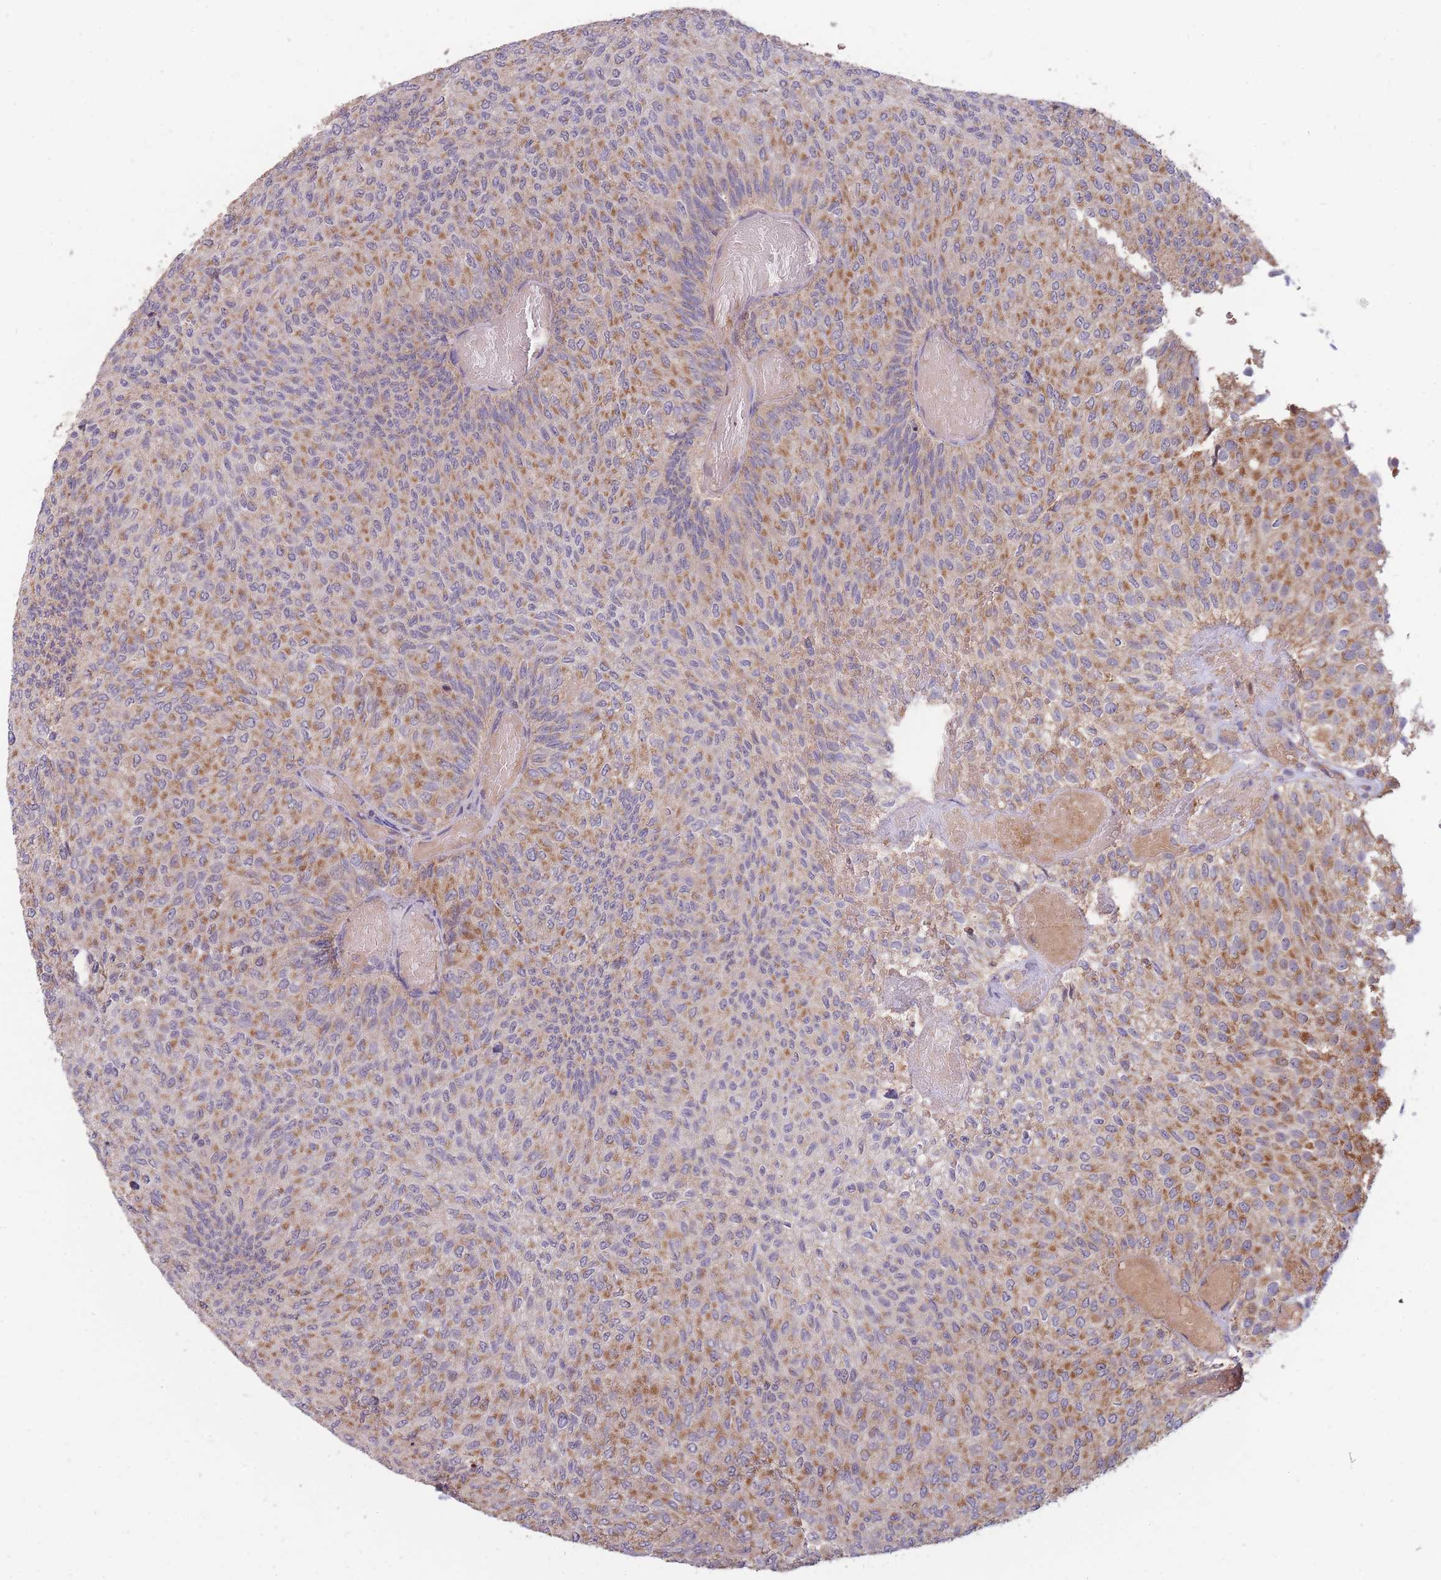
{"staining": {"intensity": "moderate", "quantity": ">75%", "location": "cytoplasmic/membranous"}, "tissue": "urothelial cancer", "cell_type": "Tumor cells", "image_type": "cancer", "snomed": [{"axis": "morphology", "description": "Urothelial carcinoma, Low grade"}, {"axis": "topography", "description": "Urinary bladder"}], "caption": "Tumor cells reveal medium levels of moderate cytoplasmic/membranous staining in approximately >75% of cells in urothelial carcinoma (low-grade).", "gene": "PTPMT1", "patient": {"sex": "male", "age": 78}}